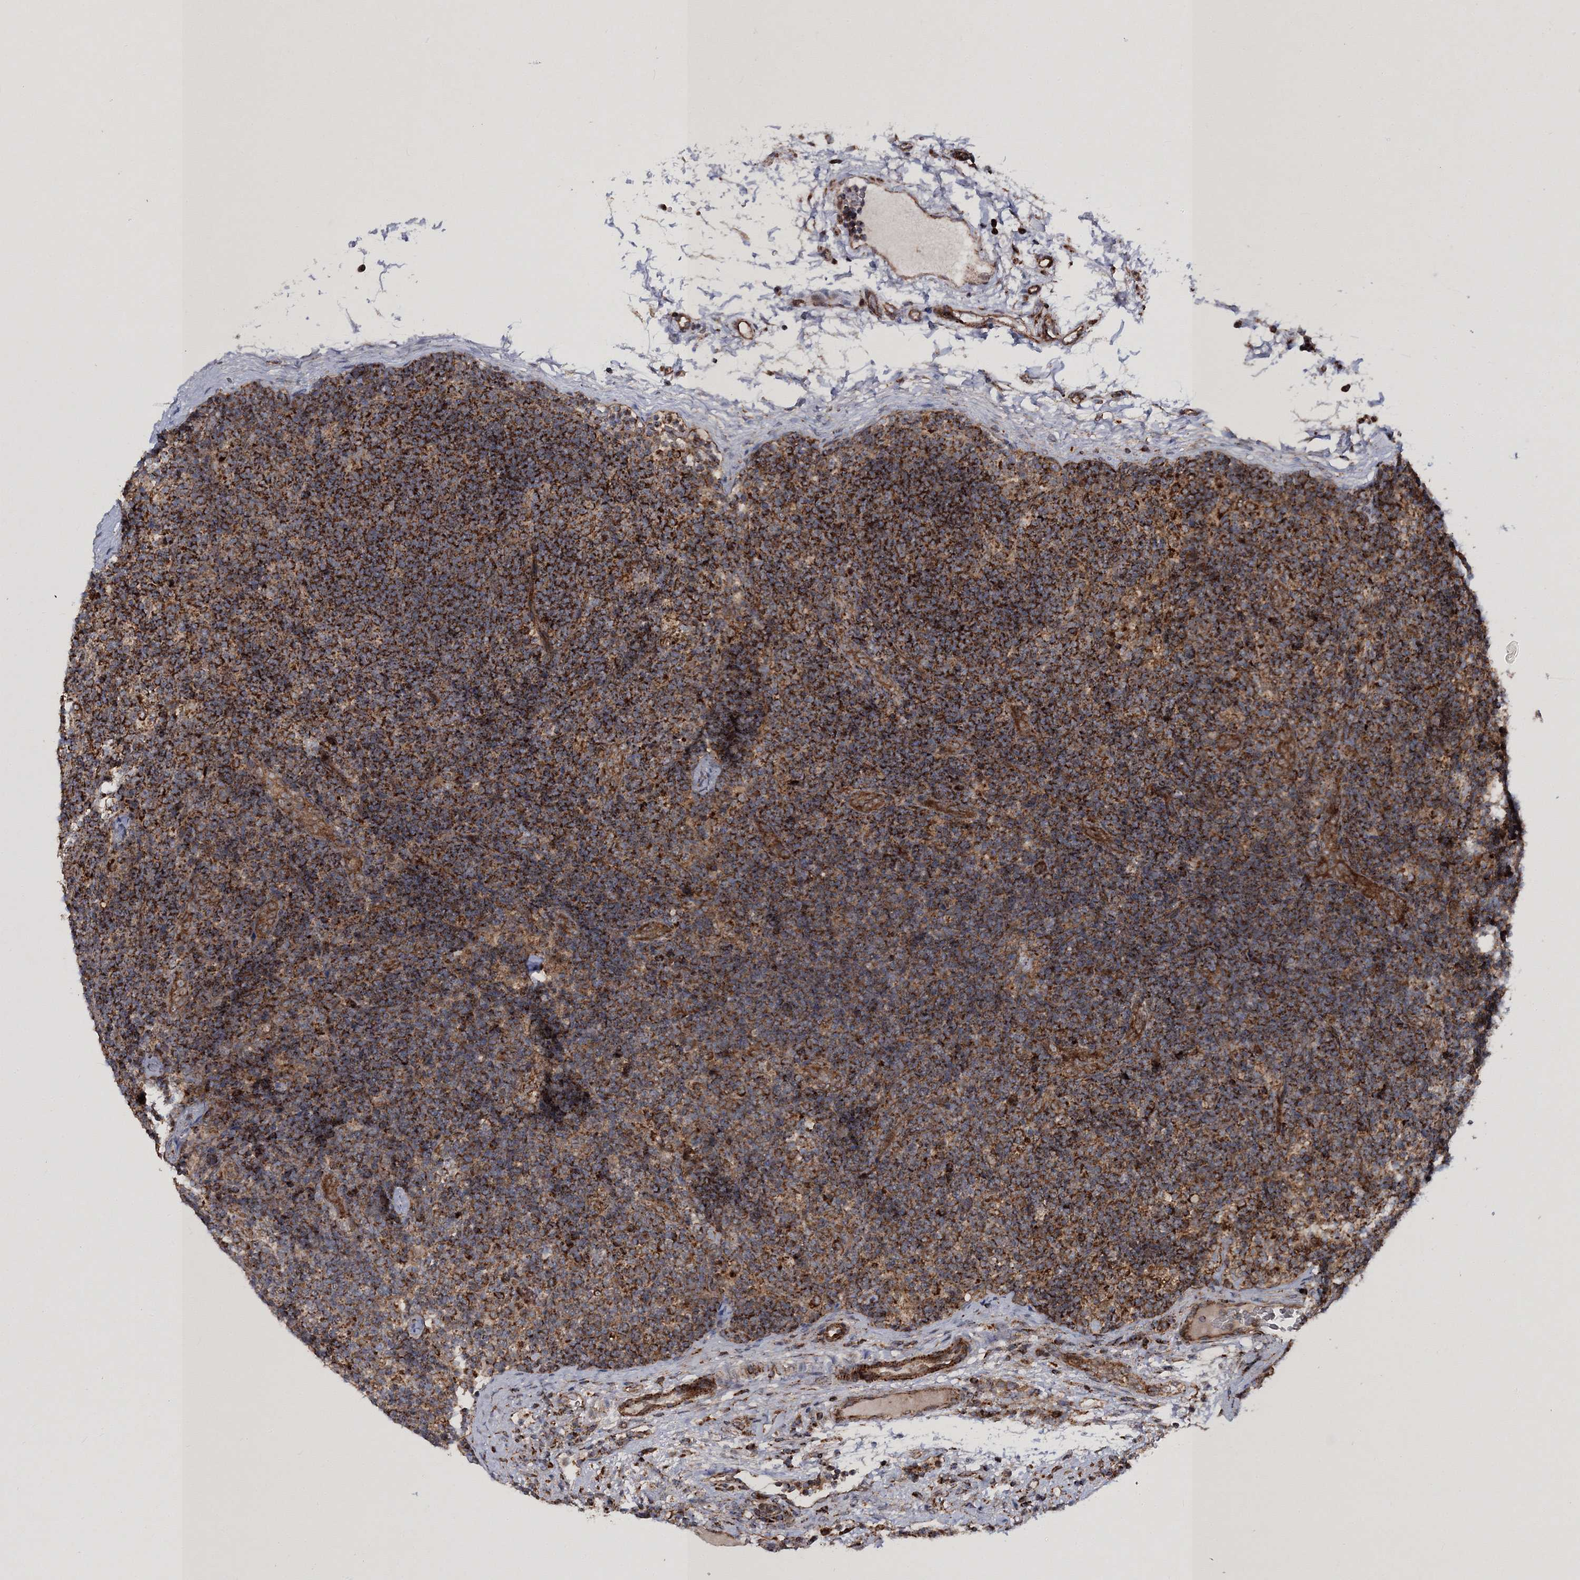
{"staining": {"intensity": "weak", "quantity": ">75%", "location": "cytoplasmic/membranous"}, "tissue": "lymph node", "cell_type": "Germinal center cells", "image_type": "normal", "snomed": [{"axis": "morphology", "description": "Normal tissue, NOS"}, {"axis": "topography", "description": "Lymph node"}], "caption": "The immunohistochemical stain labels weak cytoplasmic/membranous positivity in germinal center cells of unremarkable lymph node. Nuclei are stained in blue.", "gene": "SCRN3", "patient": {"sex": "female", "age": 22}}